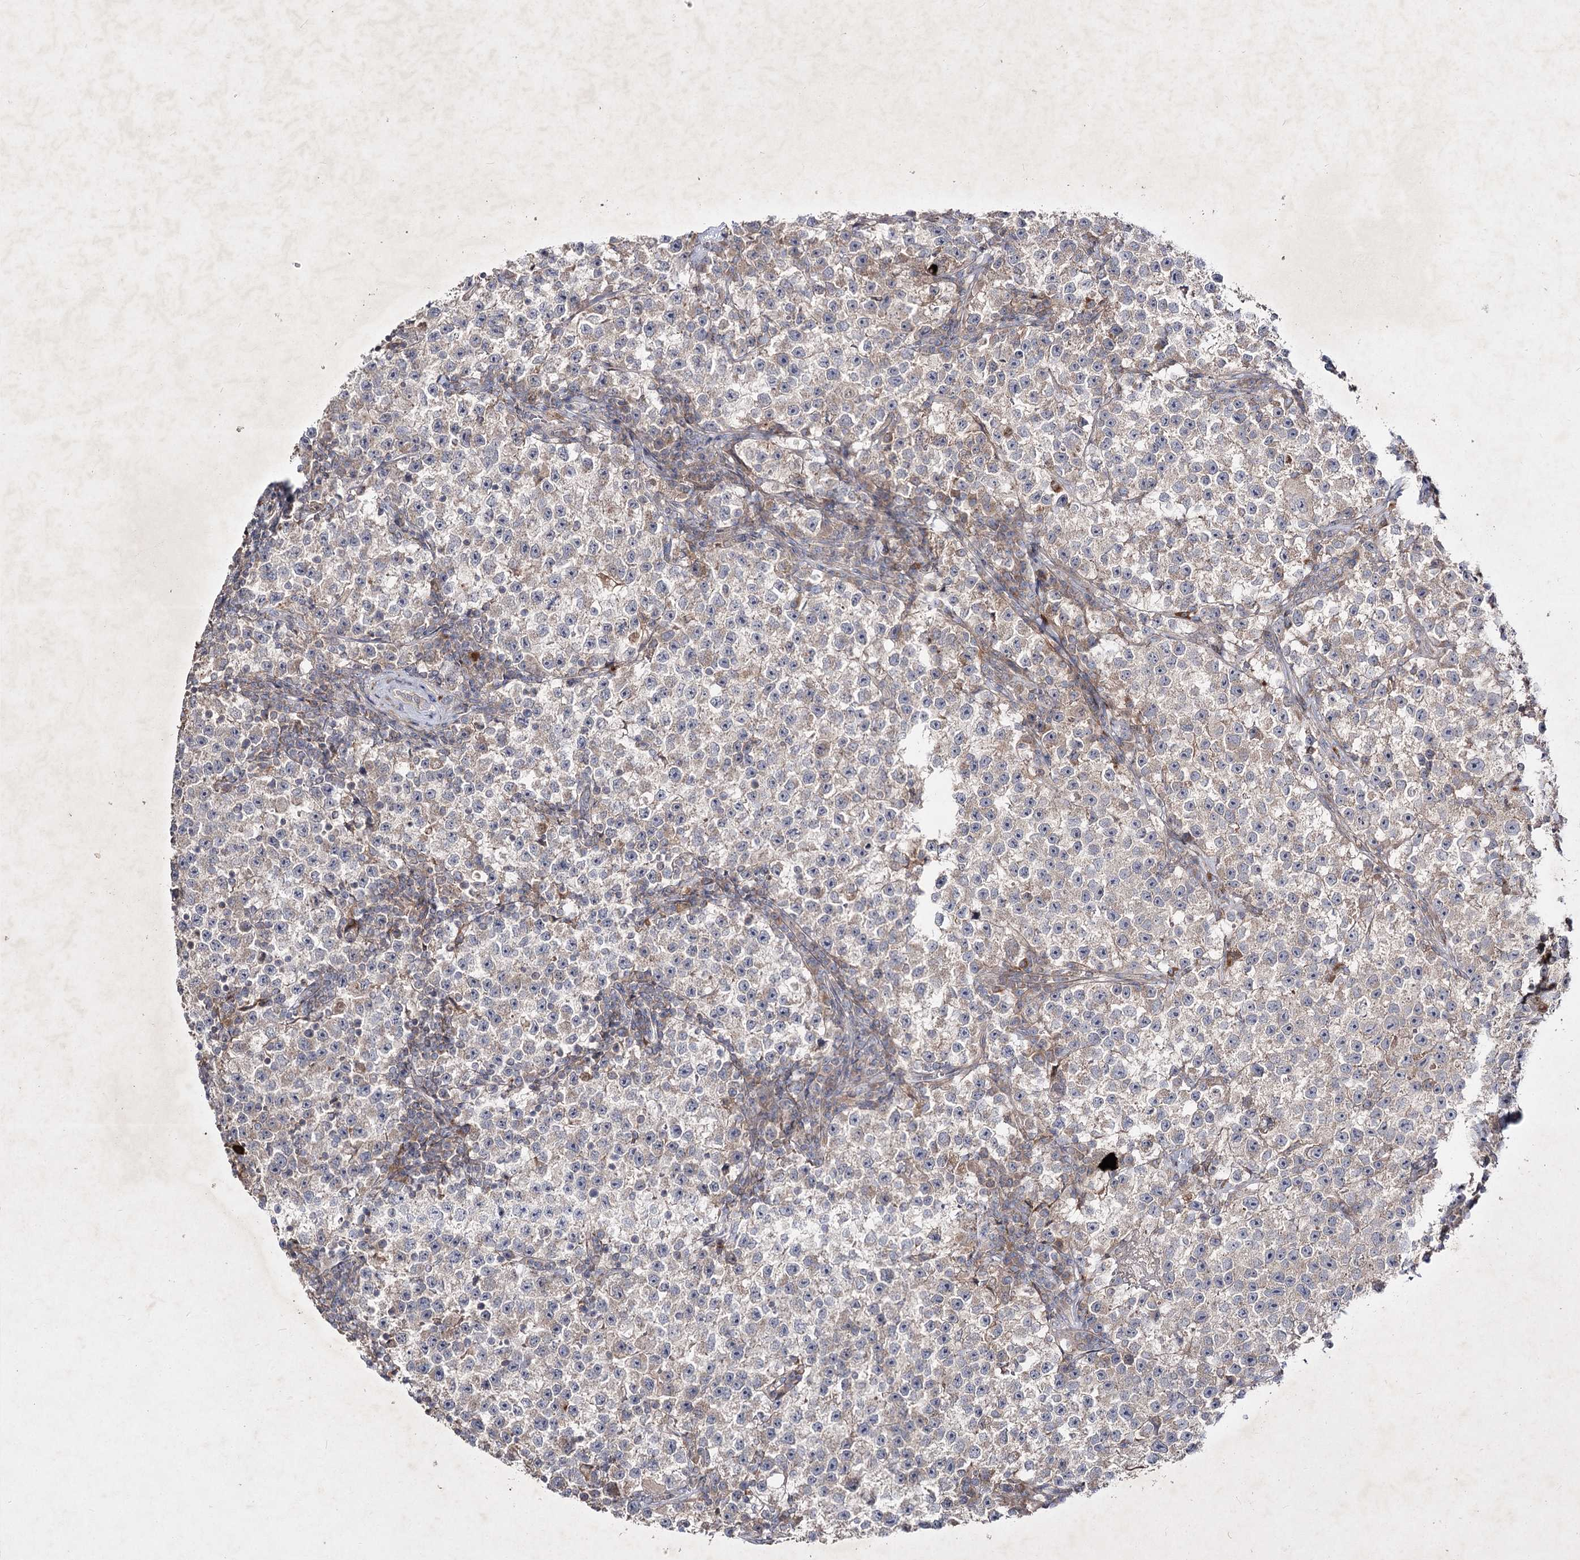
{"staining": {"intensity": "weak", "quantity": "<25%", "location": "cytoplasmic/membranous"}, "tissue": "testis cancer", "cell_type": "Tumor cells", "image_type": "cancer", "snomed": [{"axis": "morphology", "description": "Seminoma, NOS"}, {"axis": "topography", "description": "Testis"}], "caption": "Immunohistochemical staining of seminoma (testis) demonstrates no significant positivity in tumor cells.", "gene": "CIB2", "patient": {"sex": "male", "age": 22}}